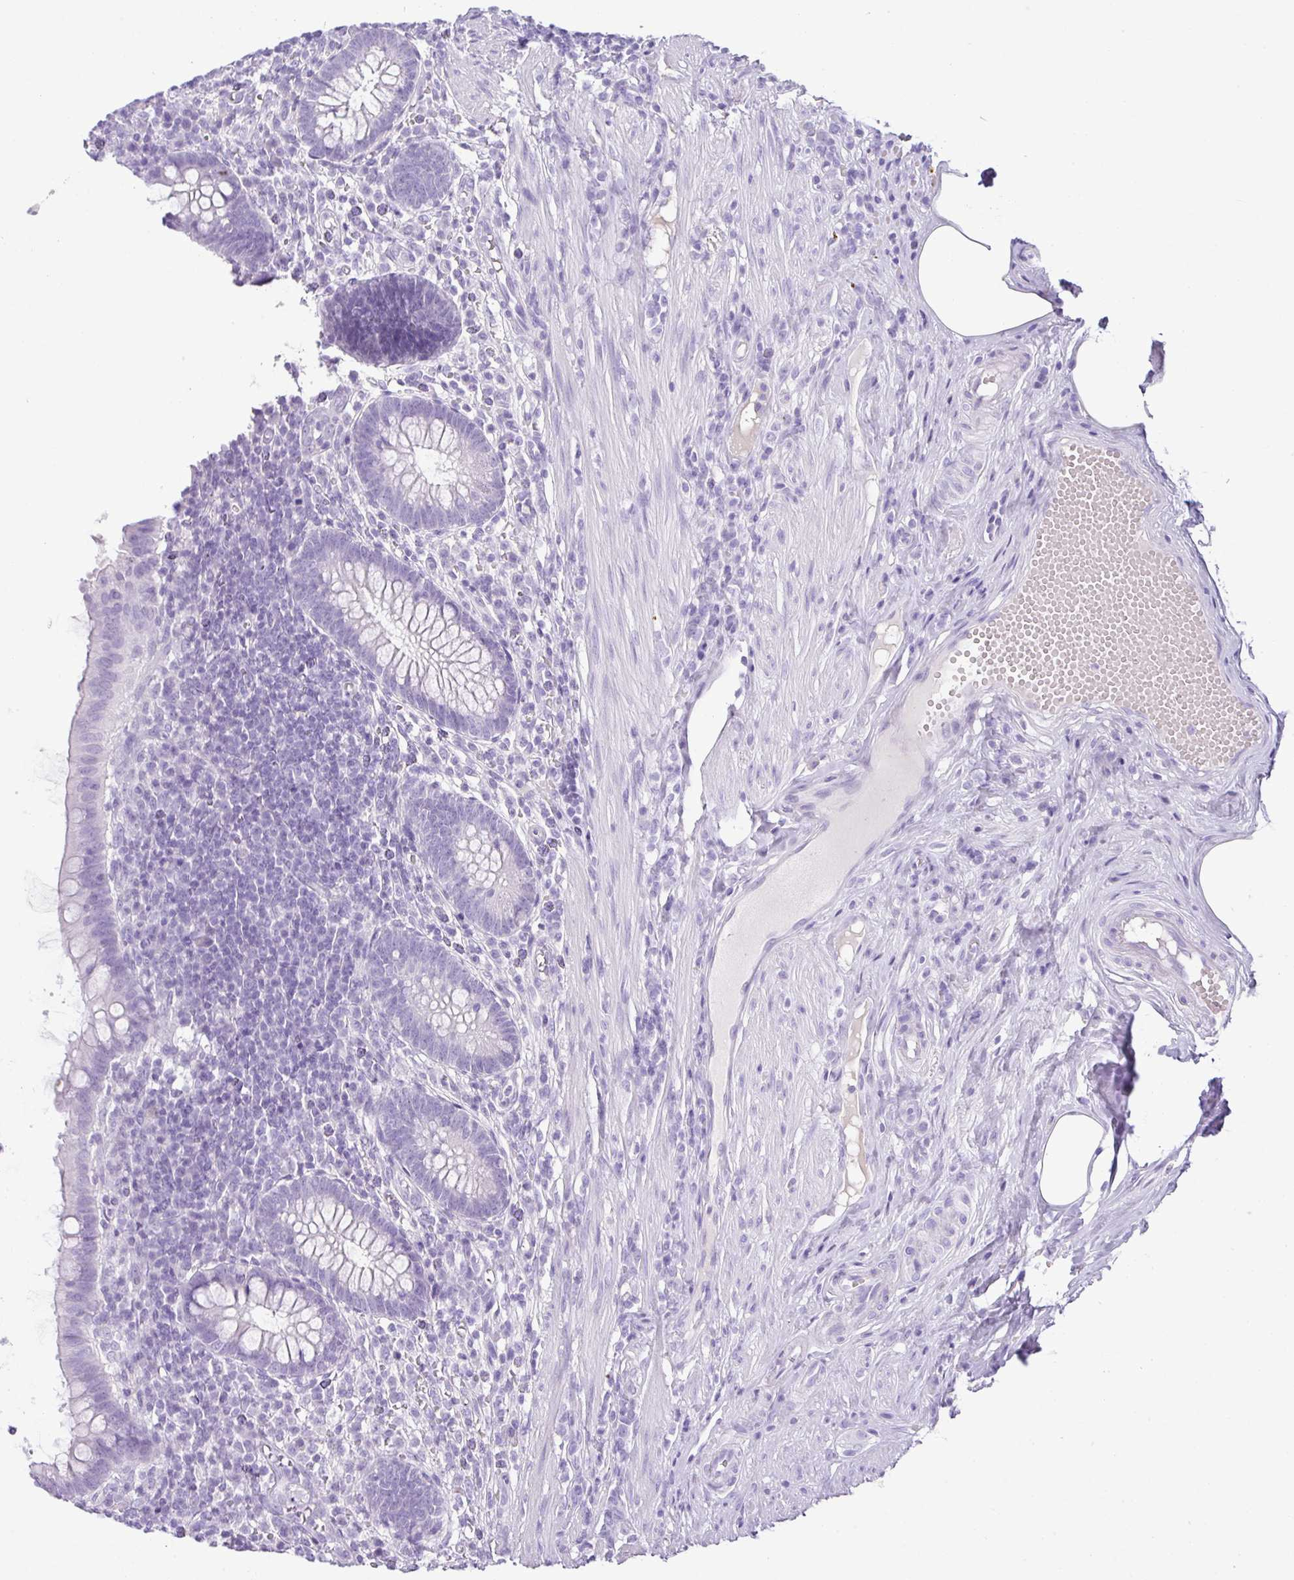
{"staining": {"intensity": "negative", "quantity": "none", "location": "none"}, "tissue": "appendix", "cell_type": "Glandular cells", "image_type": "normal", "snomed": [{"axis": "morphology", "description": "Normal tissue, NOS"}, {"axis": "topography", "description": "Appendix"}], "caption": "DAB (3,3'-diaminobenzidine) immunohistochemical staining of benign human appendix reveals no significant positivity in glandular cells. (DAB (3,3'-diaminobenzidine) IHC with hematoxylin counter stain).", "gene": "TNP1", "patient": {"sex": "female", "age": 56}}